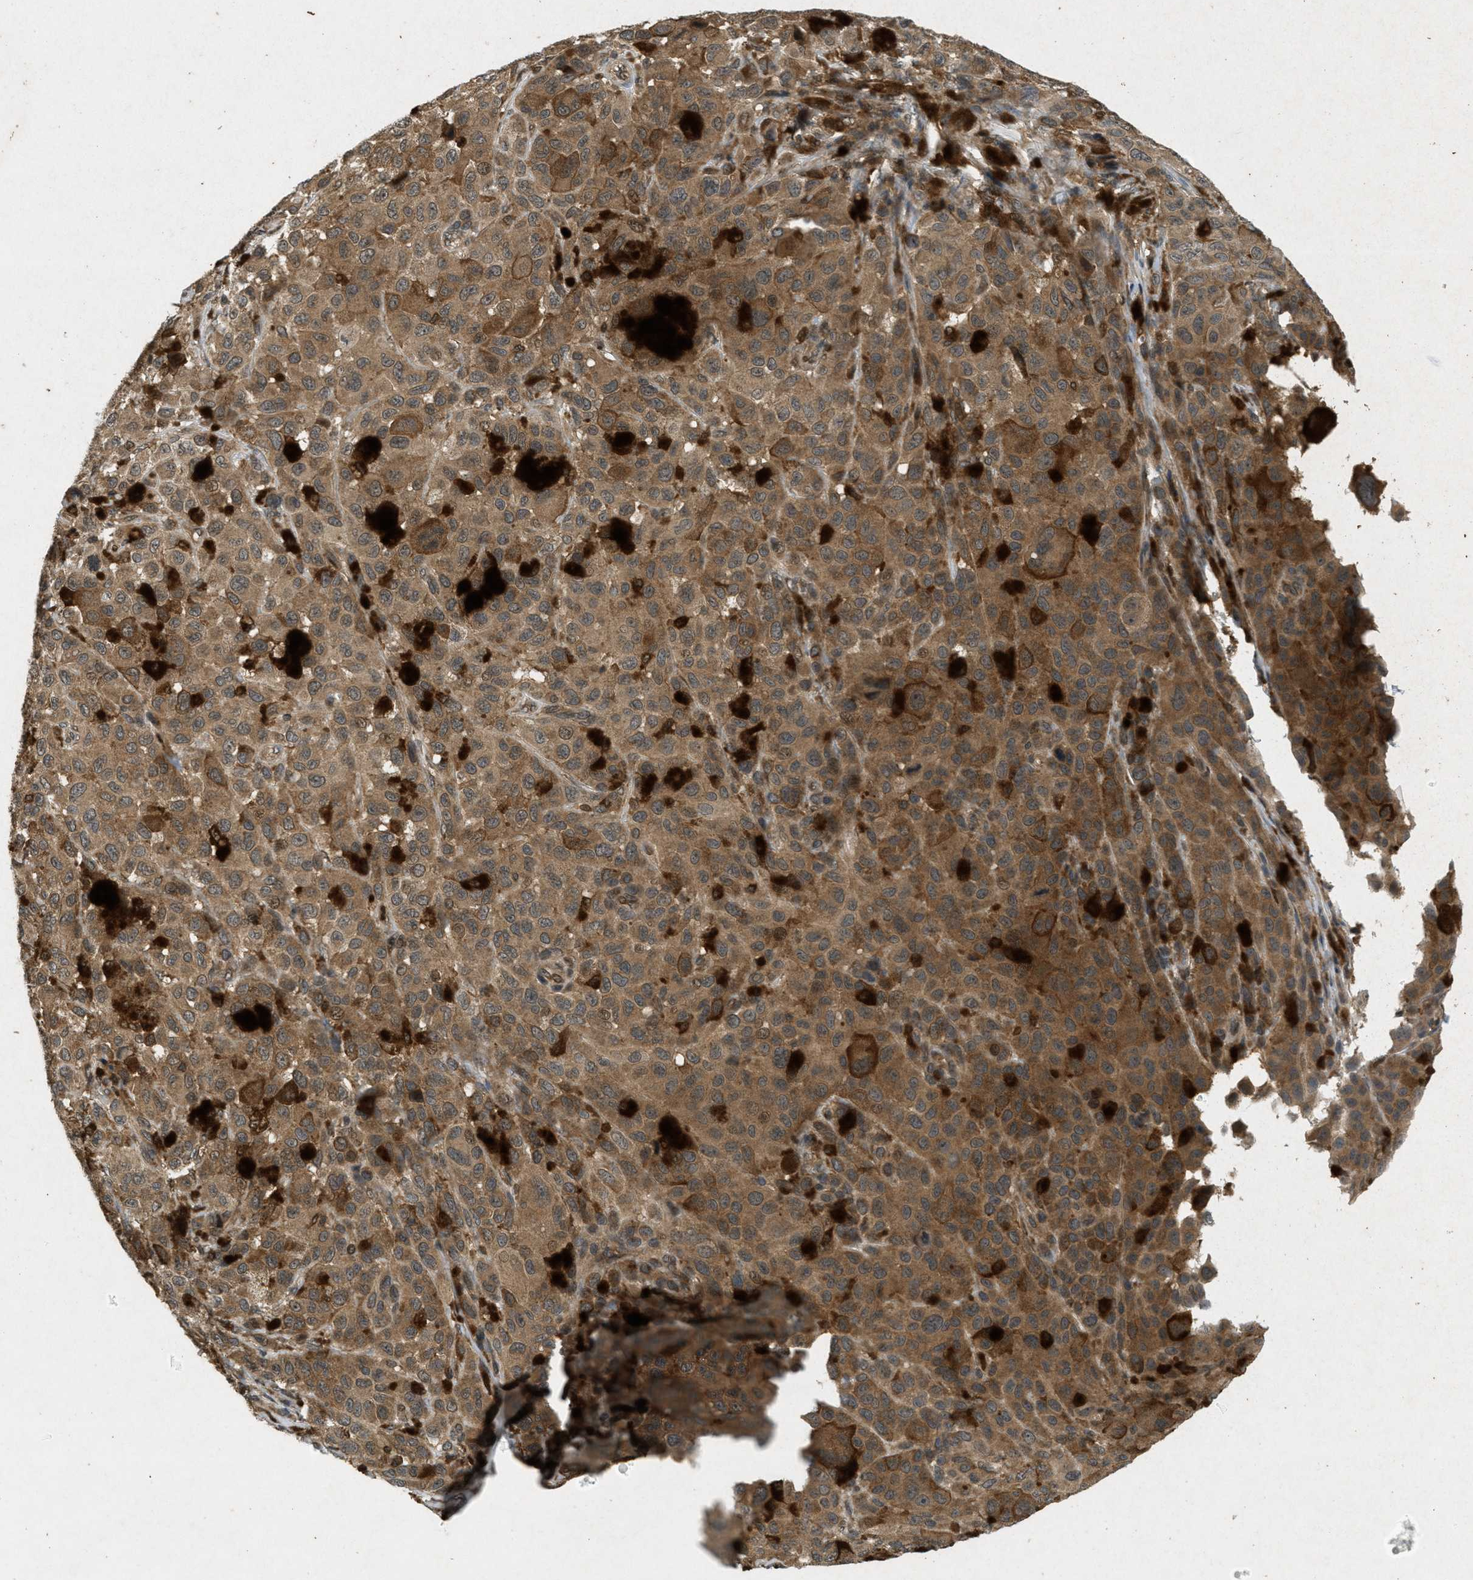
{"staining": {"intensity": "moderate", "quantity": ">75%", "location": "cytoplasmic/membranous"}, "tissue": "melanoma", "cell_type": "Tumor cells", "image_type": "cancer", "snomed": [{"axis": "morphology", "description": "Malignant melanoma, NOS"}, {"axis": "topography", "description": "Skin"}], "caption": "Malignant melanoma was stained to show a protein in brown. There is medium levels of moderate cytoplasmic/membranous staining in about >75% of tumor cells.", "gene": "ATG7", "patient": {"sex": "male", "age": 96}}